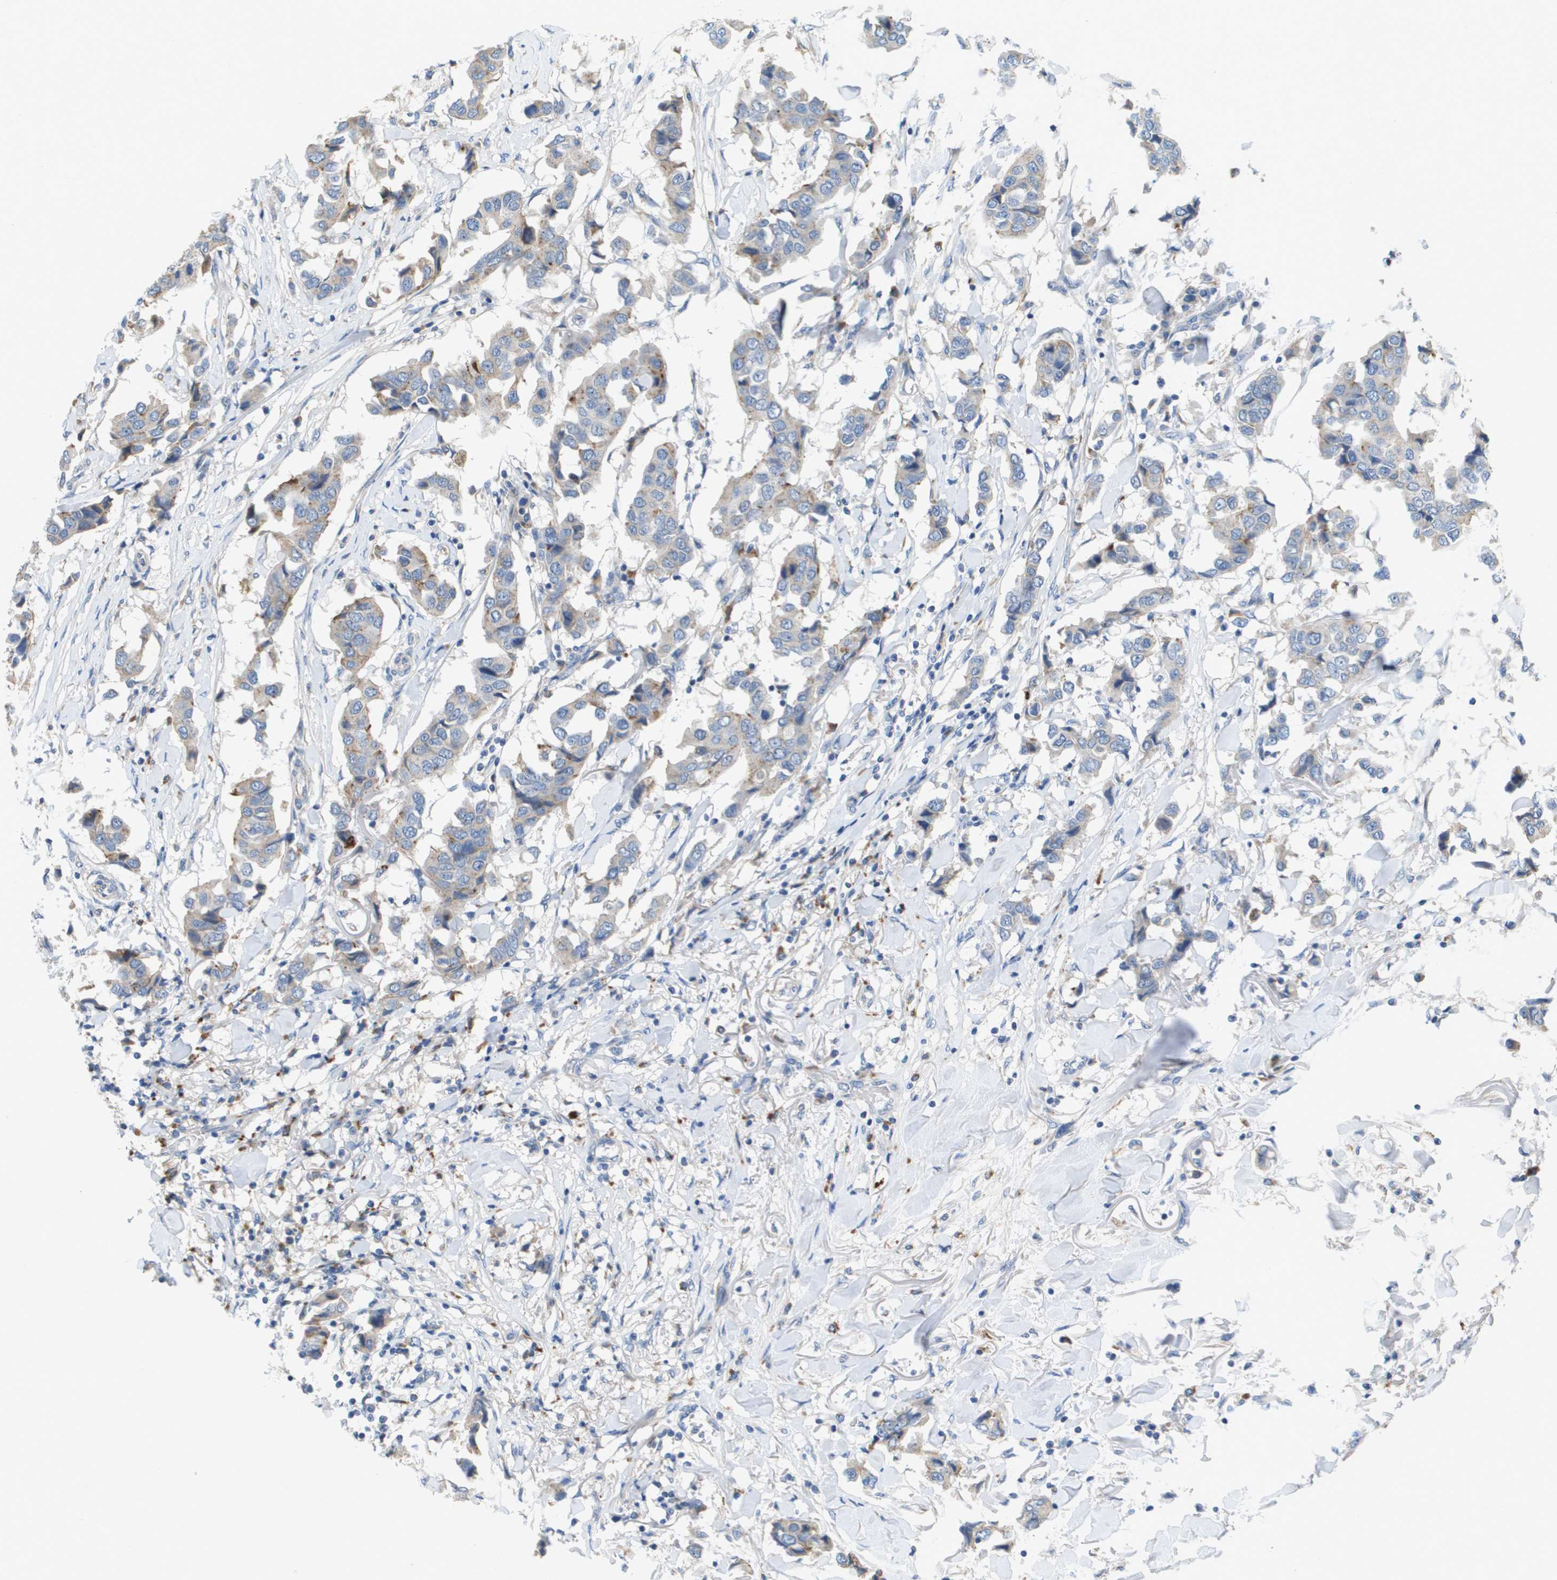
{"staining": {"intensity": "weak", "quantity": "<25%", "location": "cytoplasmic/membranous"}, "tissue": "breast cancer", "cell_type": "Tumor cells", "image_type": "cancer", "snomed": [{"axis": "morphology", "description": "Duct carcinoma"}, {"axis": "topography", "description": "Breast"}], "caption": "Immunohistochemistry image of neoplastic tissue: human breast cancer (invasive ductal carcinoma) stained with DAB (3,3'-diaminobenzidine) shows no significant protein positivity in tumor cells.", "gene": "B3GNT5", "patient": {"sex": "female", "age": 80}}